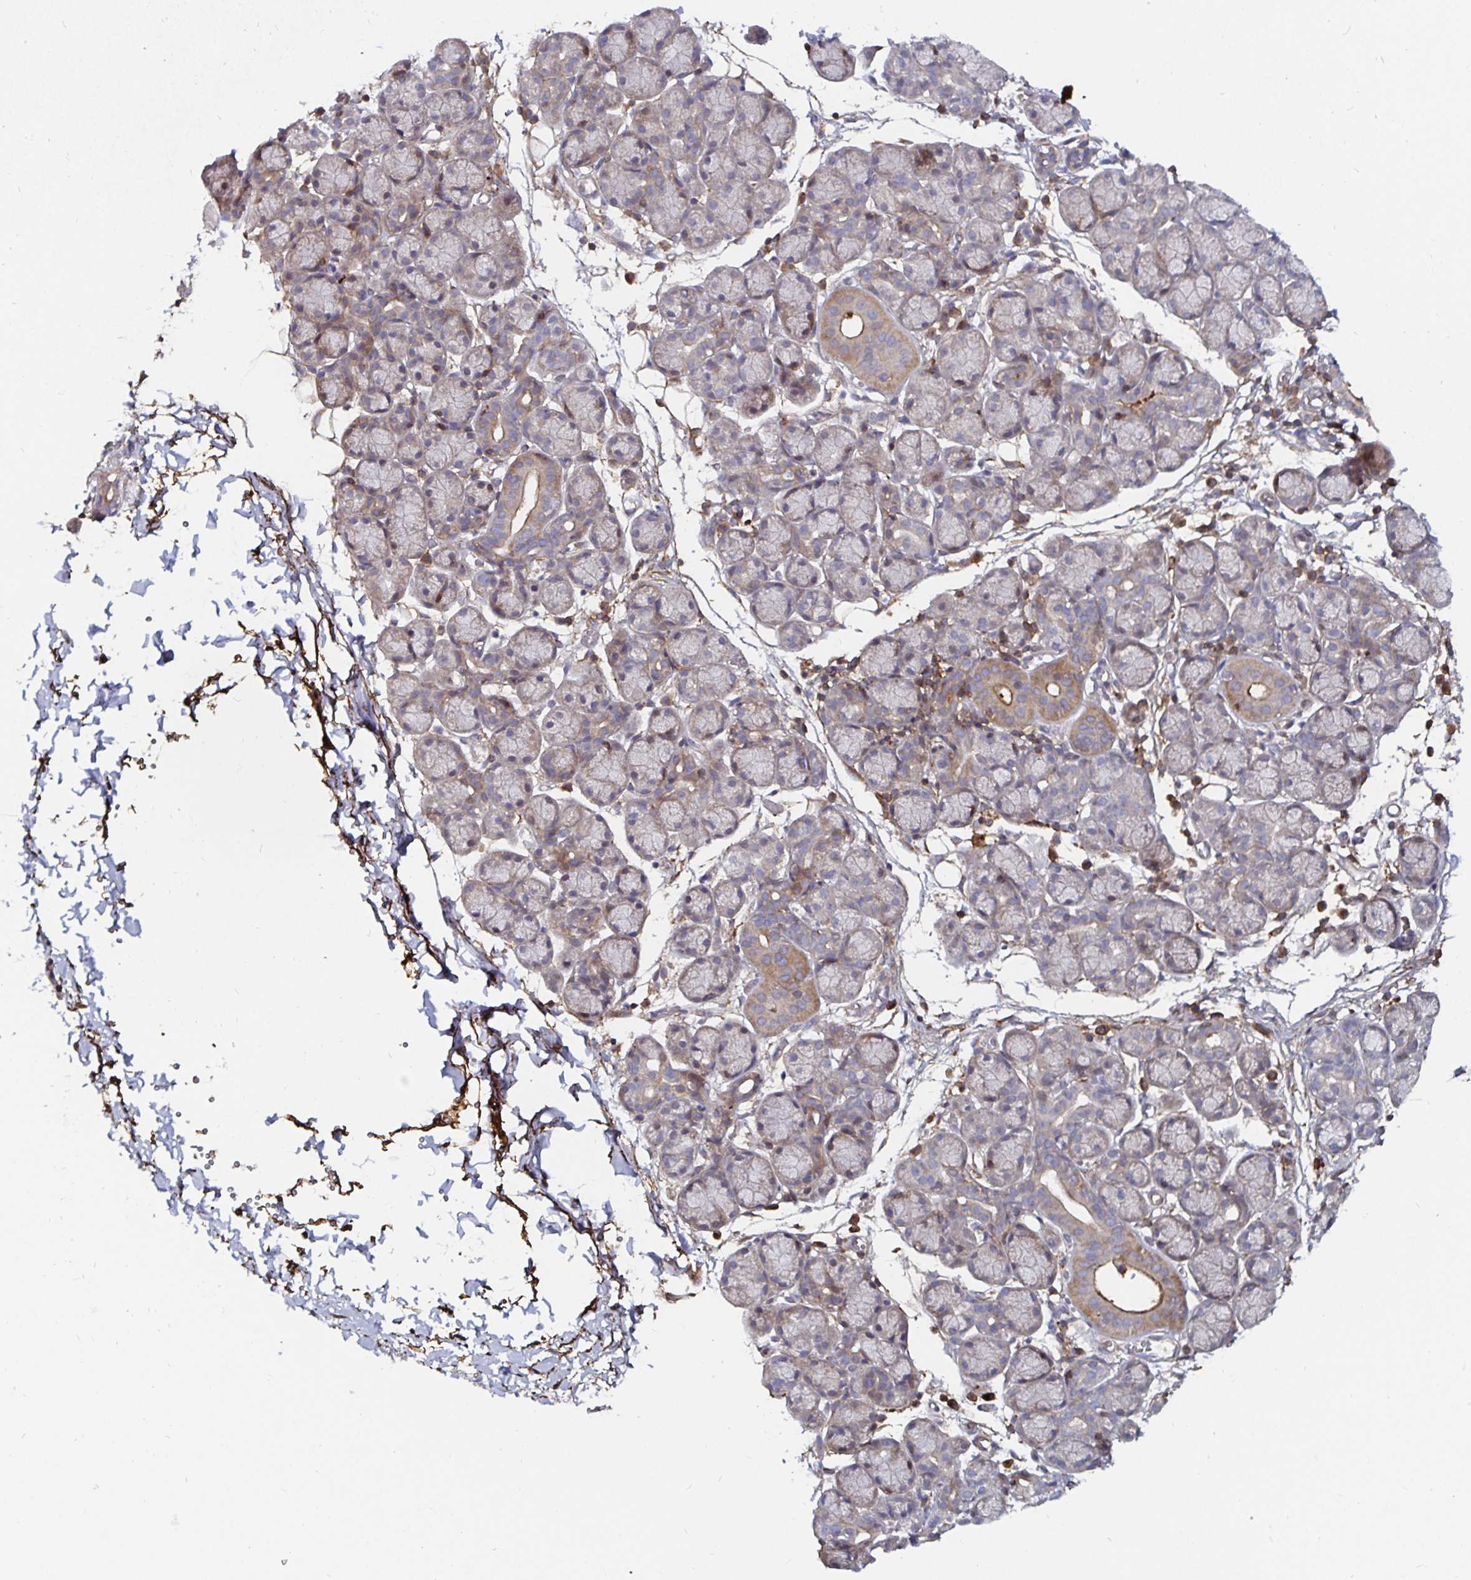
{"staining": {"intensity": "weak", "quantity": "25%-75%", "location": "cytoplasmic/membranous"}, "tissue": "salivary gland", "cell_type": "Glandular cells", "image_type": "normal", "snomed": [{"axis": "morphology", "description": "Normal tissue, NOS"}, {"axis": "morphology", "description": "Inflammation, NOS"}, {"axis": "topography", "description": "Lymph node"}, {"axis": "topography", "description": "Salivary gland"}], "caption": "Protein staining of normal salivary gland exhibits weak cytoplasmic/membranous expression in about 25%-75% of glandular cells. Using DAB (3,3'-diaminobenzidine) (brown) and hematoxylin (blue) stains, captured at high magnification using brightfield microscopy.", "gene": "GJA4", "patient": {"sex": "male", "age": 3}}